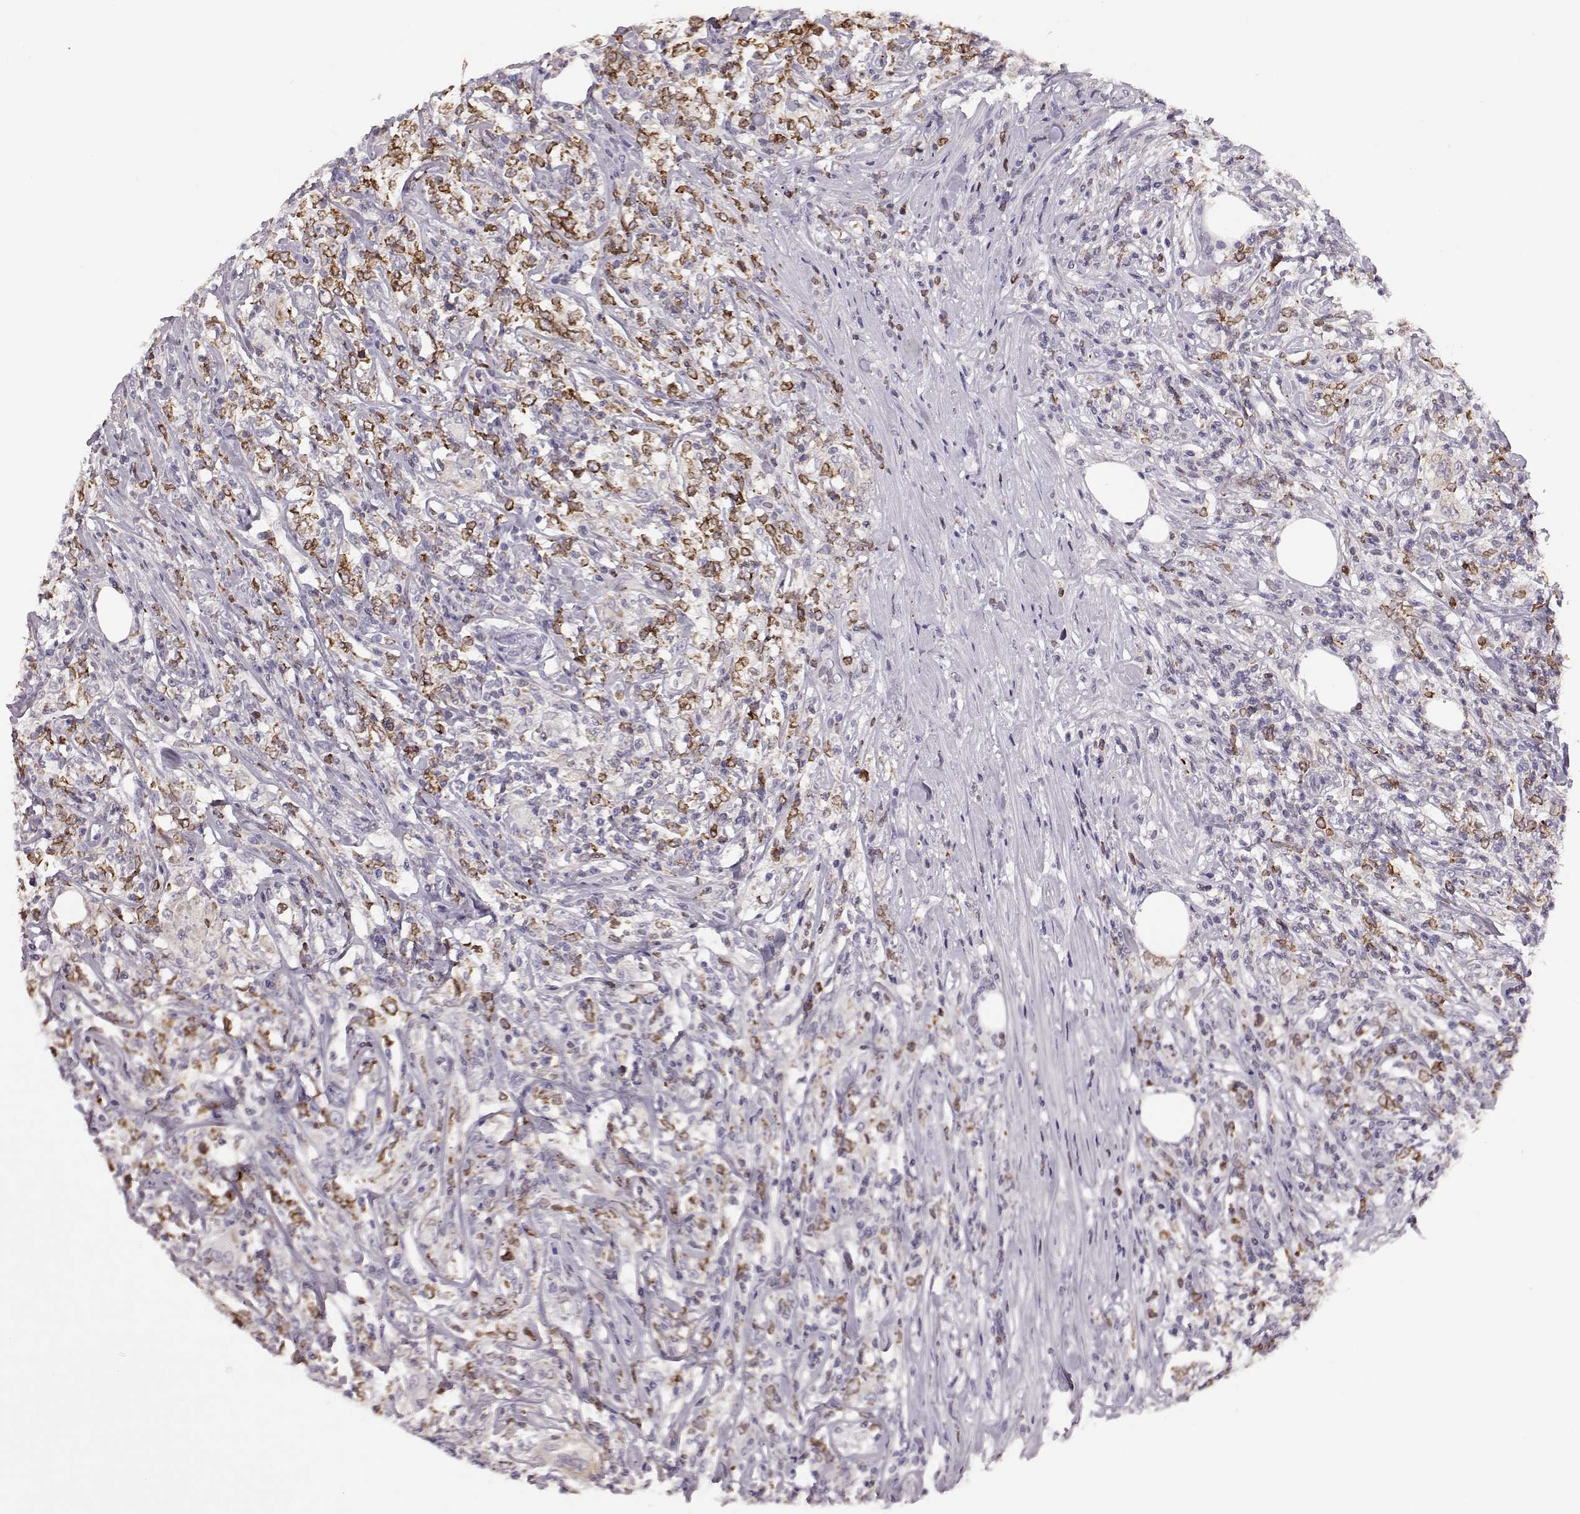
{"staining": {"intensity": "moderate", "quantity": "25%-75%", "location": "cytoplasmic/membranous"}, "tissue": "lymphoma", "cell_type": "Tumor cells", "image_type": "cancer", "snomed": [{"axis": "morphology", "description": "Malignant lymphoma, non-Hodgkin's type, High grade"}, {"axis": "topography", "description": "Lymph node"}], "caption": "Tumor cells demonstrate medium levels of moderate cytoplasmic/membranous expression in approximately 25%-75% of cells in human malignant lymphoma, non-Hodgkin's type (high-grade). (Brightfield microscopy of DAB IHC at high magnification).", "gene": "ELOVL5", "patient": {"sex": "female", "age": 84}}